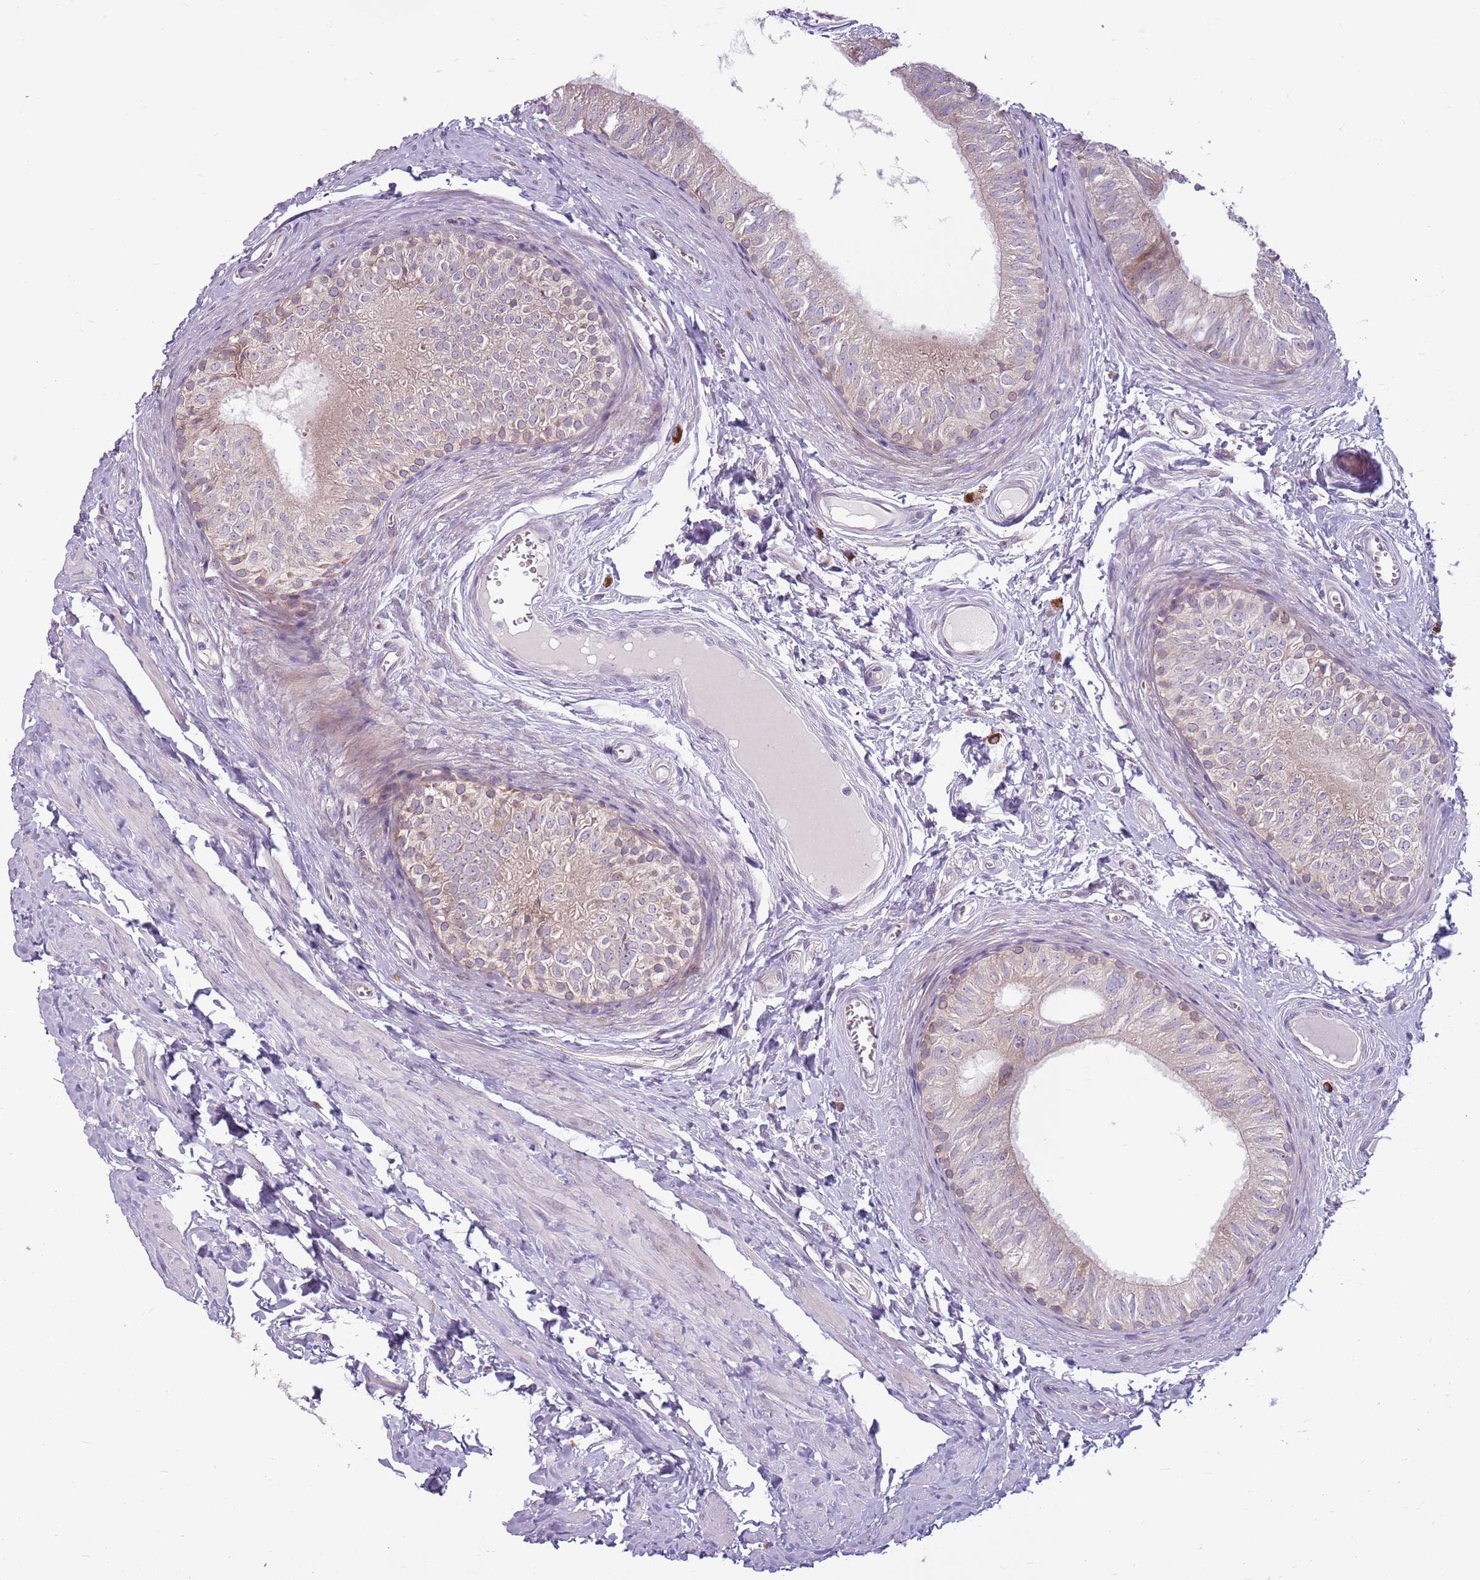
{"staining": {"intensity": "weak", "quantity": "25%-75%", "location": "cytoplasmic/membranous"}, "tissue": "epididymis", "cell_type": "Glandular cells", "image_type": "normal", "snomed": [{"axis": "morphology", "description": "Normal tissue, NOS"}, {"axis": "topography", "description": "Epididymis"}], "caption": "An image of epididymis stained for a protein demonstrates weak cytoplasmic/membranous brown staining in glandular cells. (DAB IHC, brown staining for protein, blue staining for nuclei).", "gene": "HSPA14", "patient": {"sex": "male", "age": 42}}